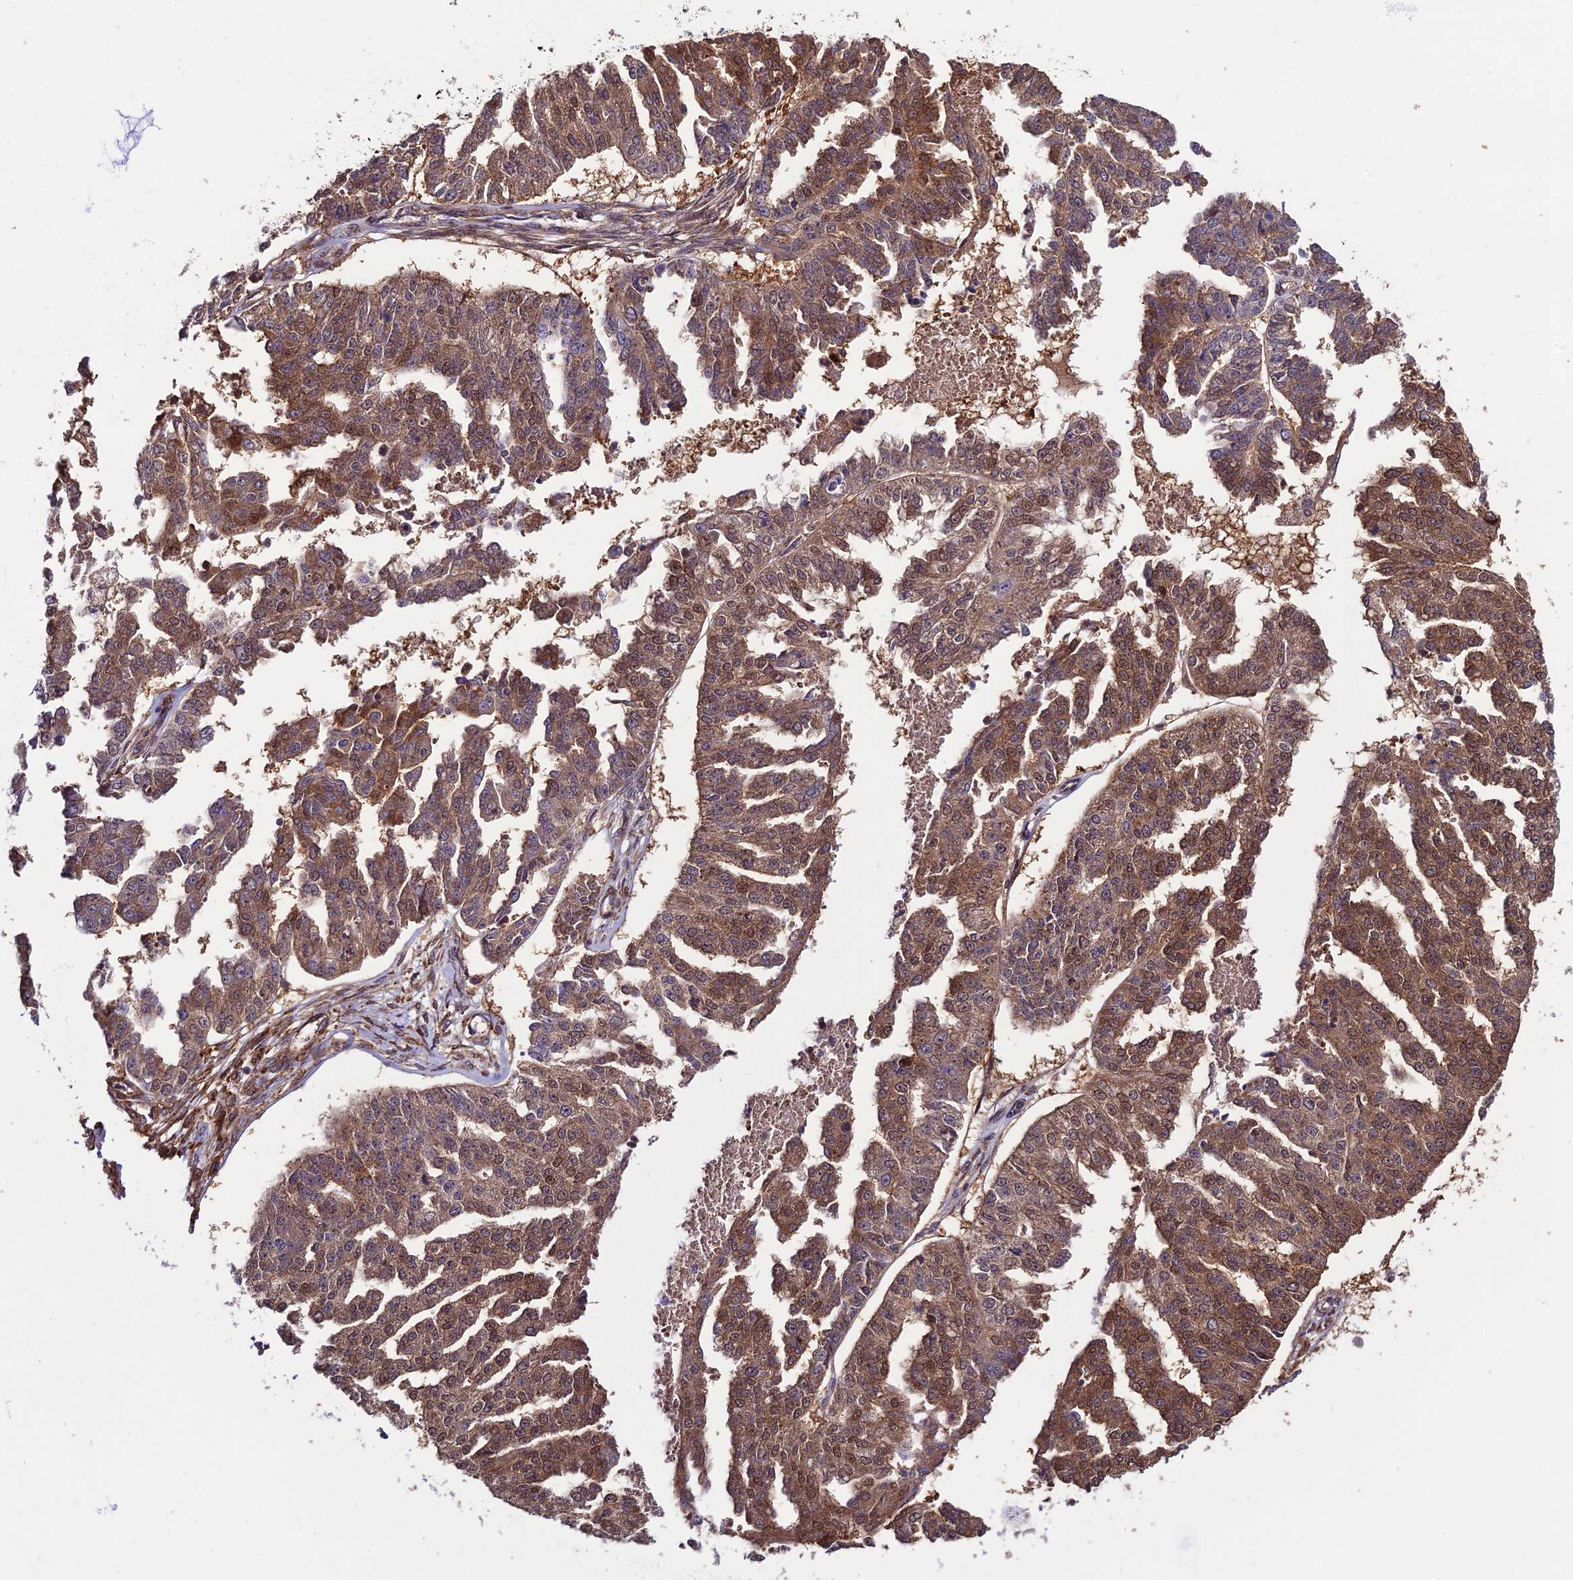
{"staining": {"intensity": "moderate", "quantity": ">75%", "location": "cytoplasmic/membranous,nuclear"}, "tissue": "ovarian cancer", "cell_type": "Tumor cells", "image_type": "cancer", "snomed": [{"axis": "morphology", "description": "Cystadenocarcinoma, serous, NOS"}, {"axis": "topography", "description": "Ovary"}], "caption": "Immunohistochemical staining of human serous cystadenocarcinoma (ovarian) displays moderate cytoplasmic/membranous and nuclear protein expression in approximately >75% of tumor cells. The staining is performed using DAB brown chromogen to label protein expression. The nuclei are counter-stained blue using hematoxylin.", "gene": "DDX19A", "patient": {"sex": "female", "age": 58}}